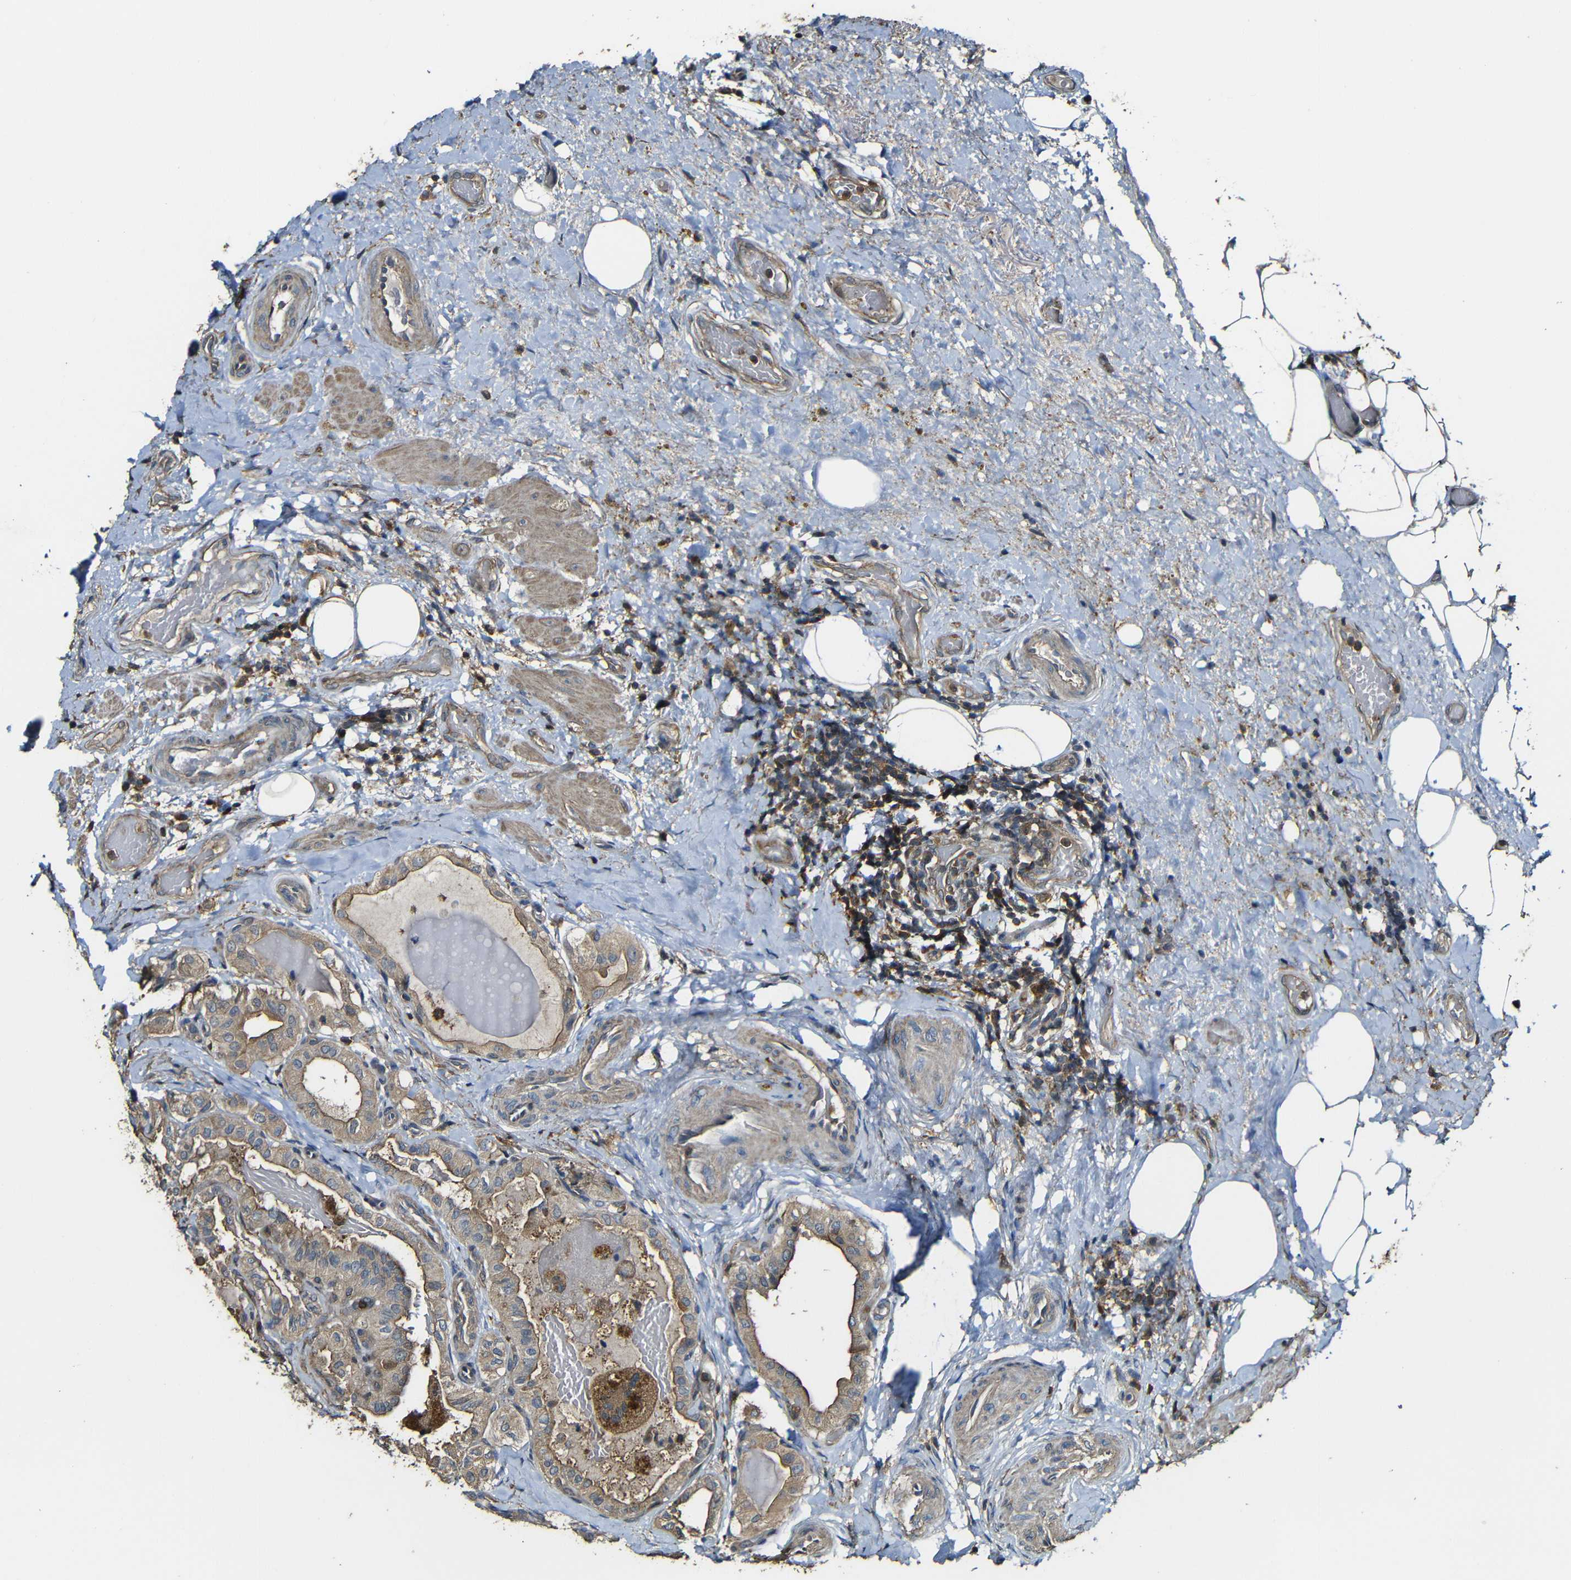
{"staining": {"intensity": "weak", "quantity": ">75%", "location": "cytoplasmic/membranous"}, "tissue": "thyroid cancer", "cell_type": "Tumor cells", "image_type": "cancer", "snomed": [{"axis": "morphology", "description": "Papillary adenocarcinoma, NOS"}, {"axis": "topography", "description": "Thyroid gland"}], "caption": "Tumor cells display weak cytoplasmic/membranous staining in about >75% of cells in thyroid cancer (papillary adenocarcinoma).", "gene": "CASP8", "patient": {"sex": "male", "age": 77}}